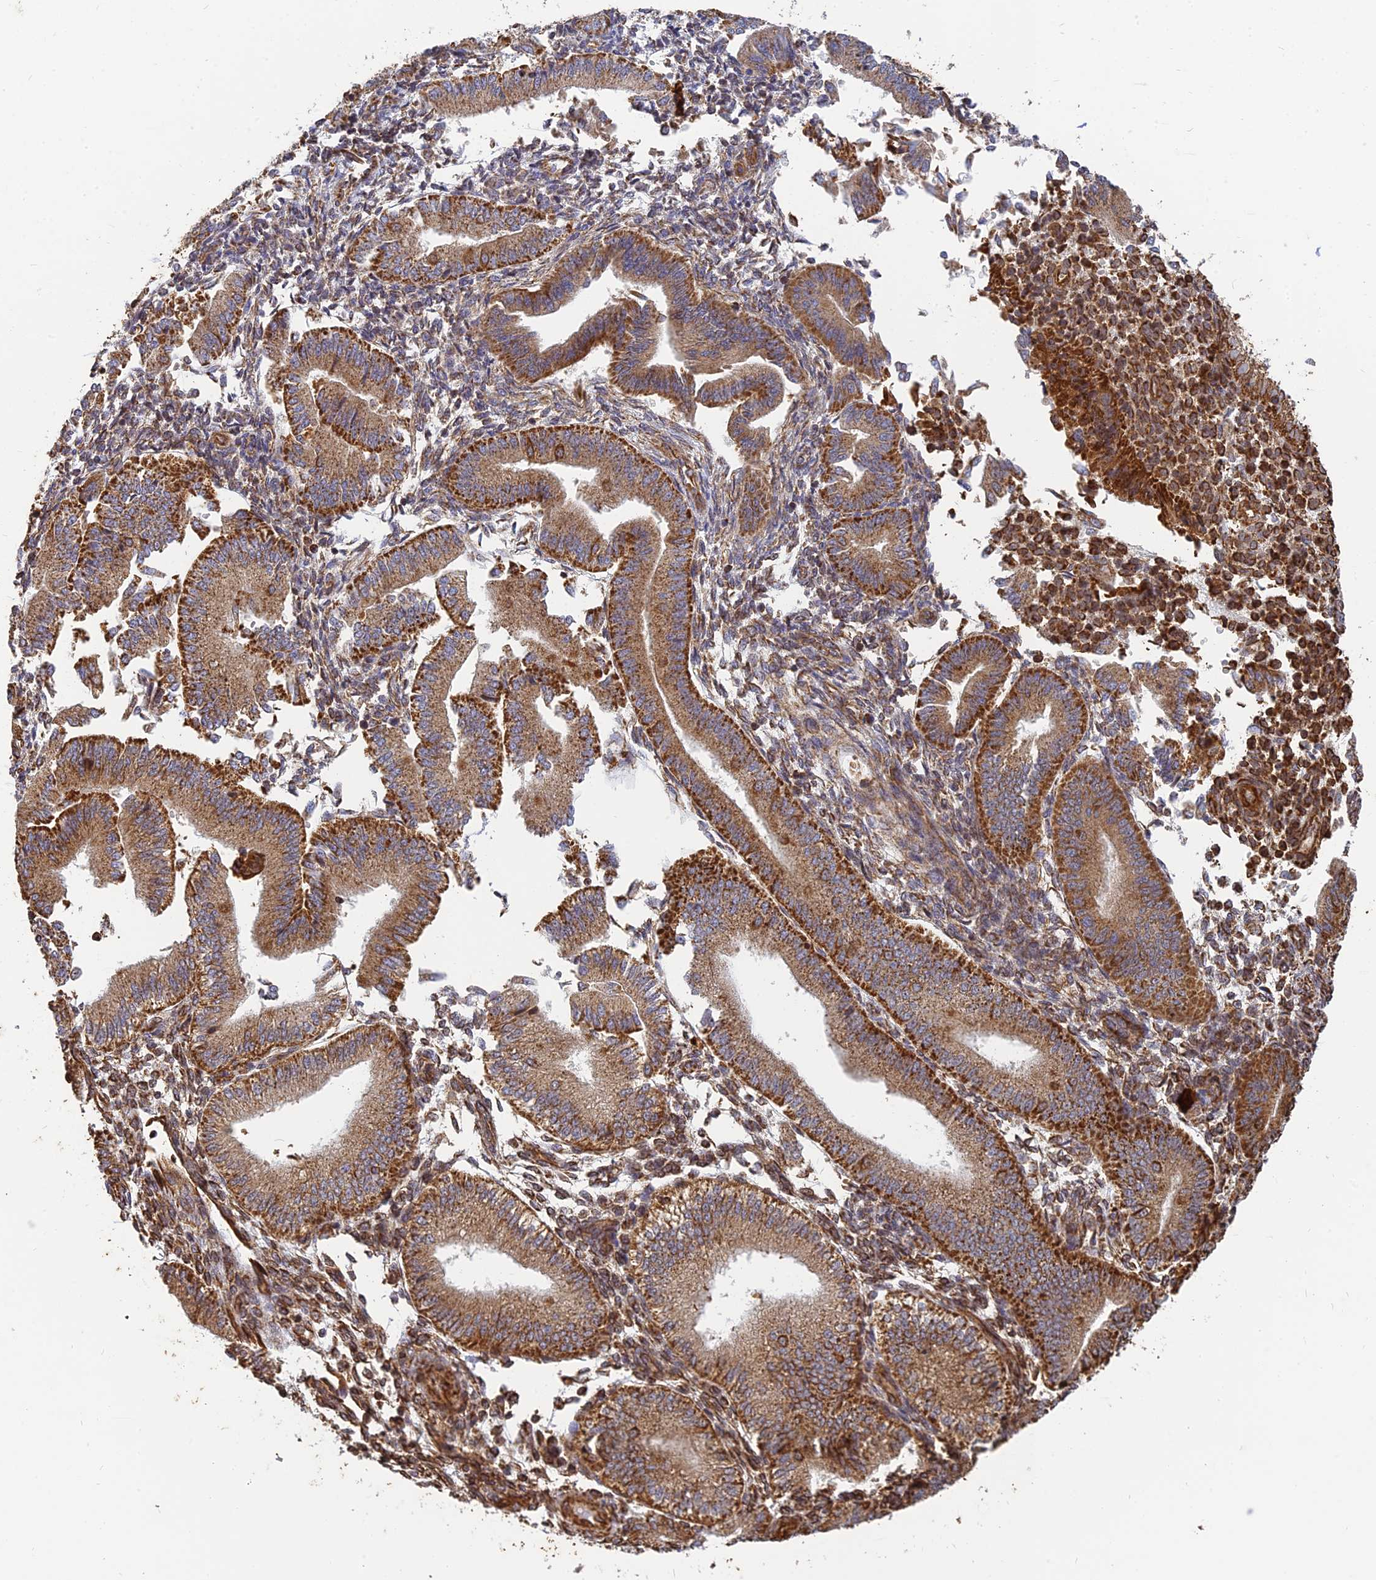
{"staining": {"intensity": "strong", "quantity": ">75%", "location": "cytoplasmic/membranous"}, "tissue": "endometrium", "cell_type": "Cells in endometrial stroma", "image_type": "normal", "snomed": [{"axis": "morphology", "description": "Normal tissue, NOS"}, {"axis": "topography", "description": "Endometrium"}], "caption": "This is an image of immunohistochemistry (IHC) staining of normal endometrium, which shows strong positivity in the cytoplasmic/membranous of cells in endometrial stroma.", "gene": "DSTYK", "patient": {"sex": "female", "age": 39}}